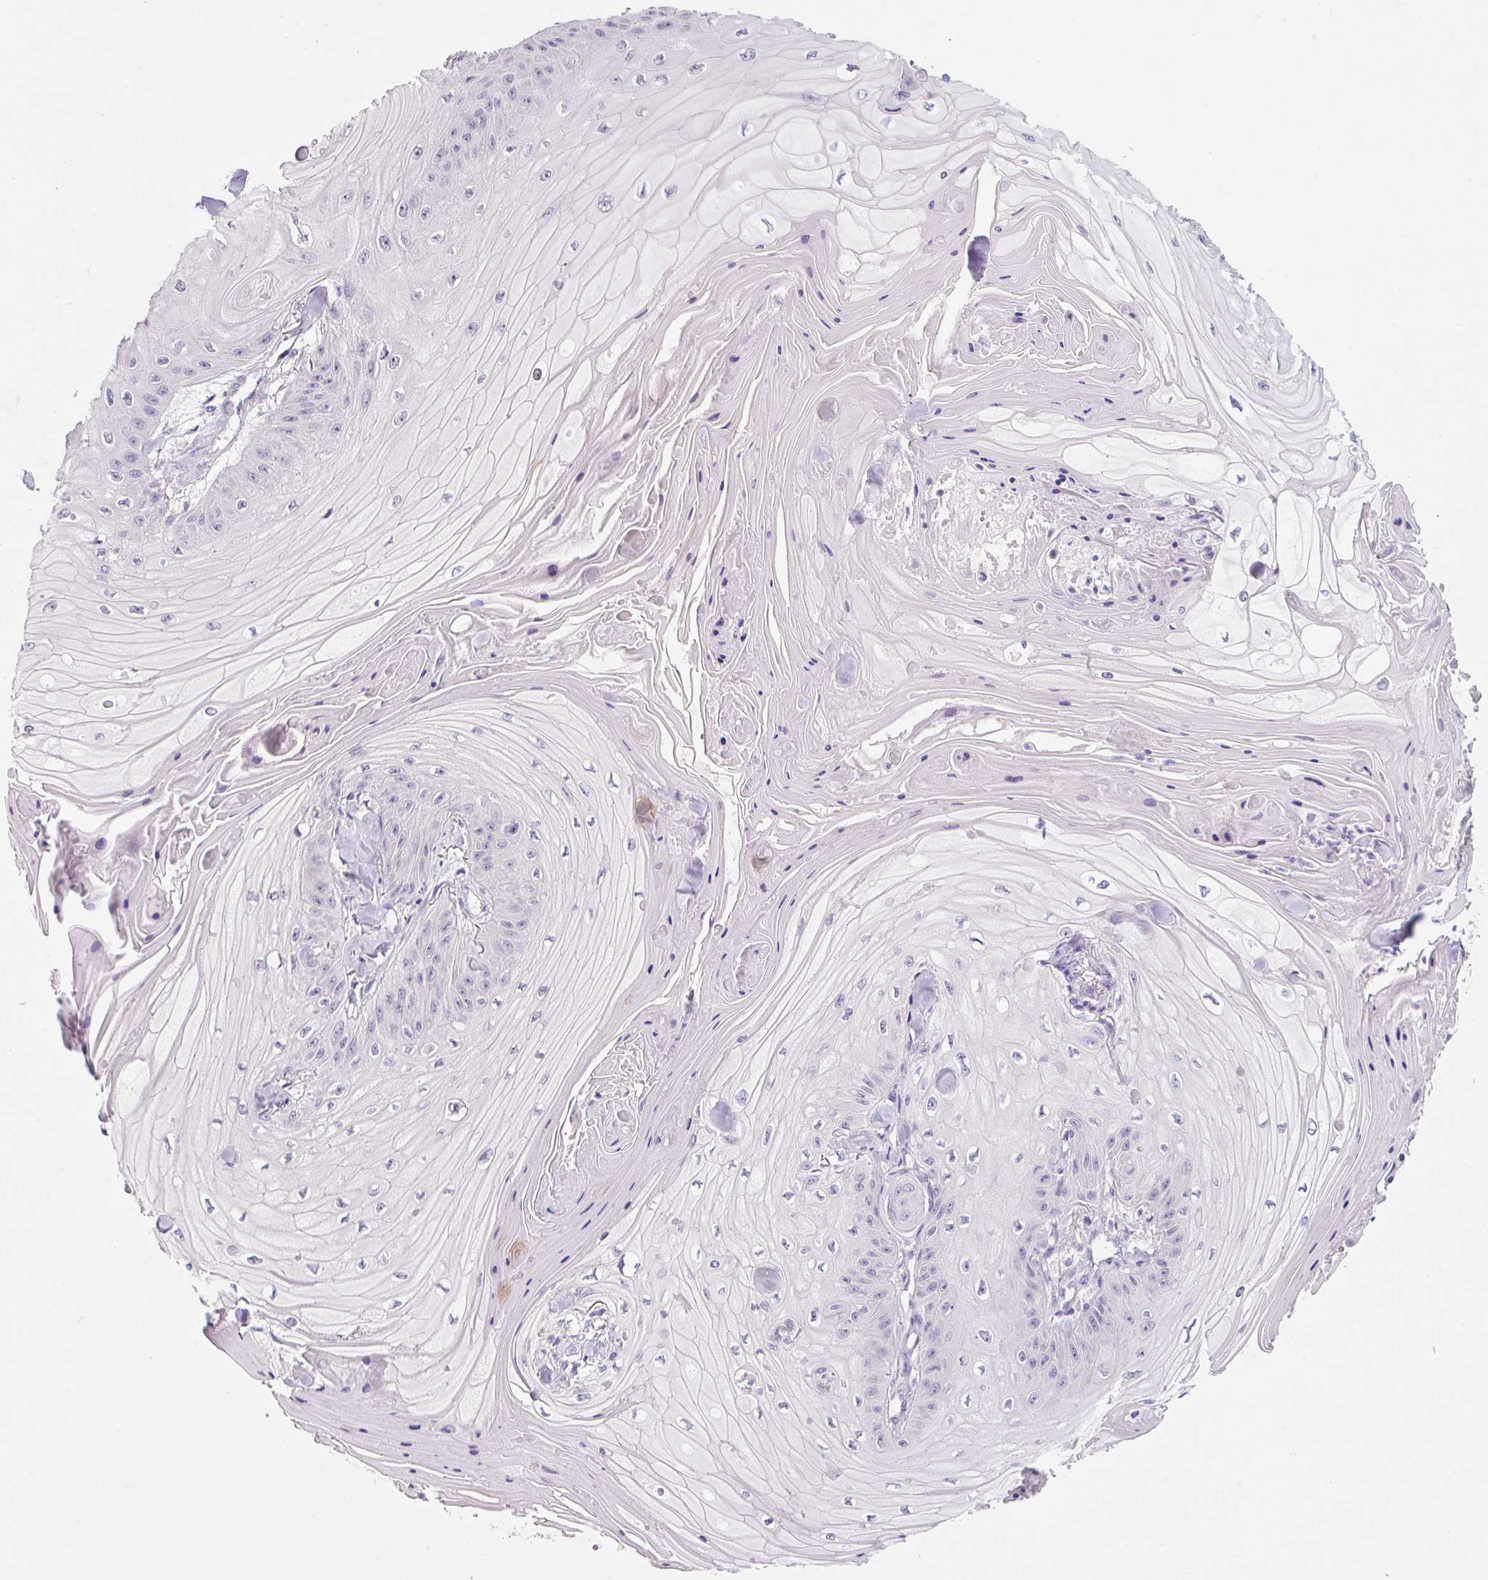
{"staining": {"intensity": "negative", "quantity": "none", "location": "none"}, "tissue": "skin cancer", "cell_type": "Tumor cells", "image_type": "cancer", "snomed": [{"axis": "morphology", "description": "Squamous cell carcinoma, NOS"}, {"axis": "topography", "description": "Skin"}], "caption": "High power microscopy photomicrograph of an immunohistochemistry (IHC) histopathology image of squamous cell carcinoma (skin), revealing no significant expression in tumor cells. (Brightfield microscopy of DAB (3,3'-diaminobenzidine) immunohistochemistry at high magnification).", "gene": "SYP", "patient": {"sex": "male", "age": 74}}